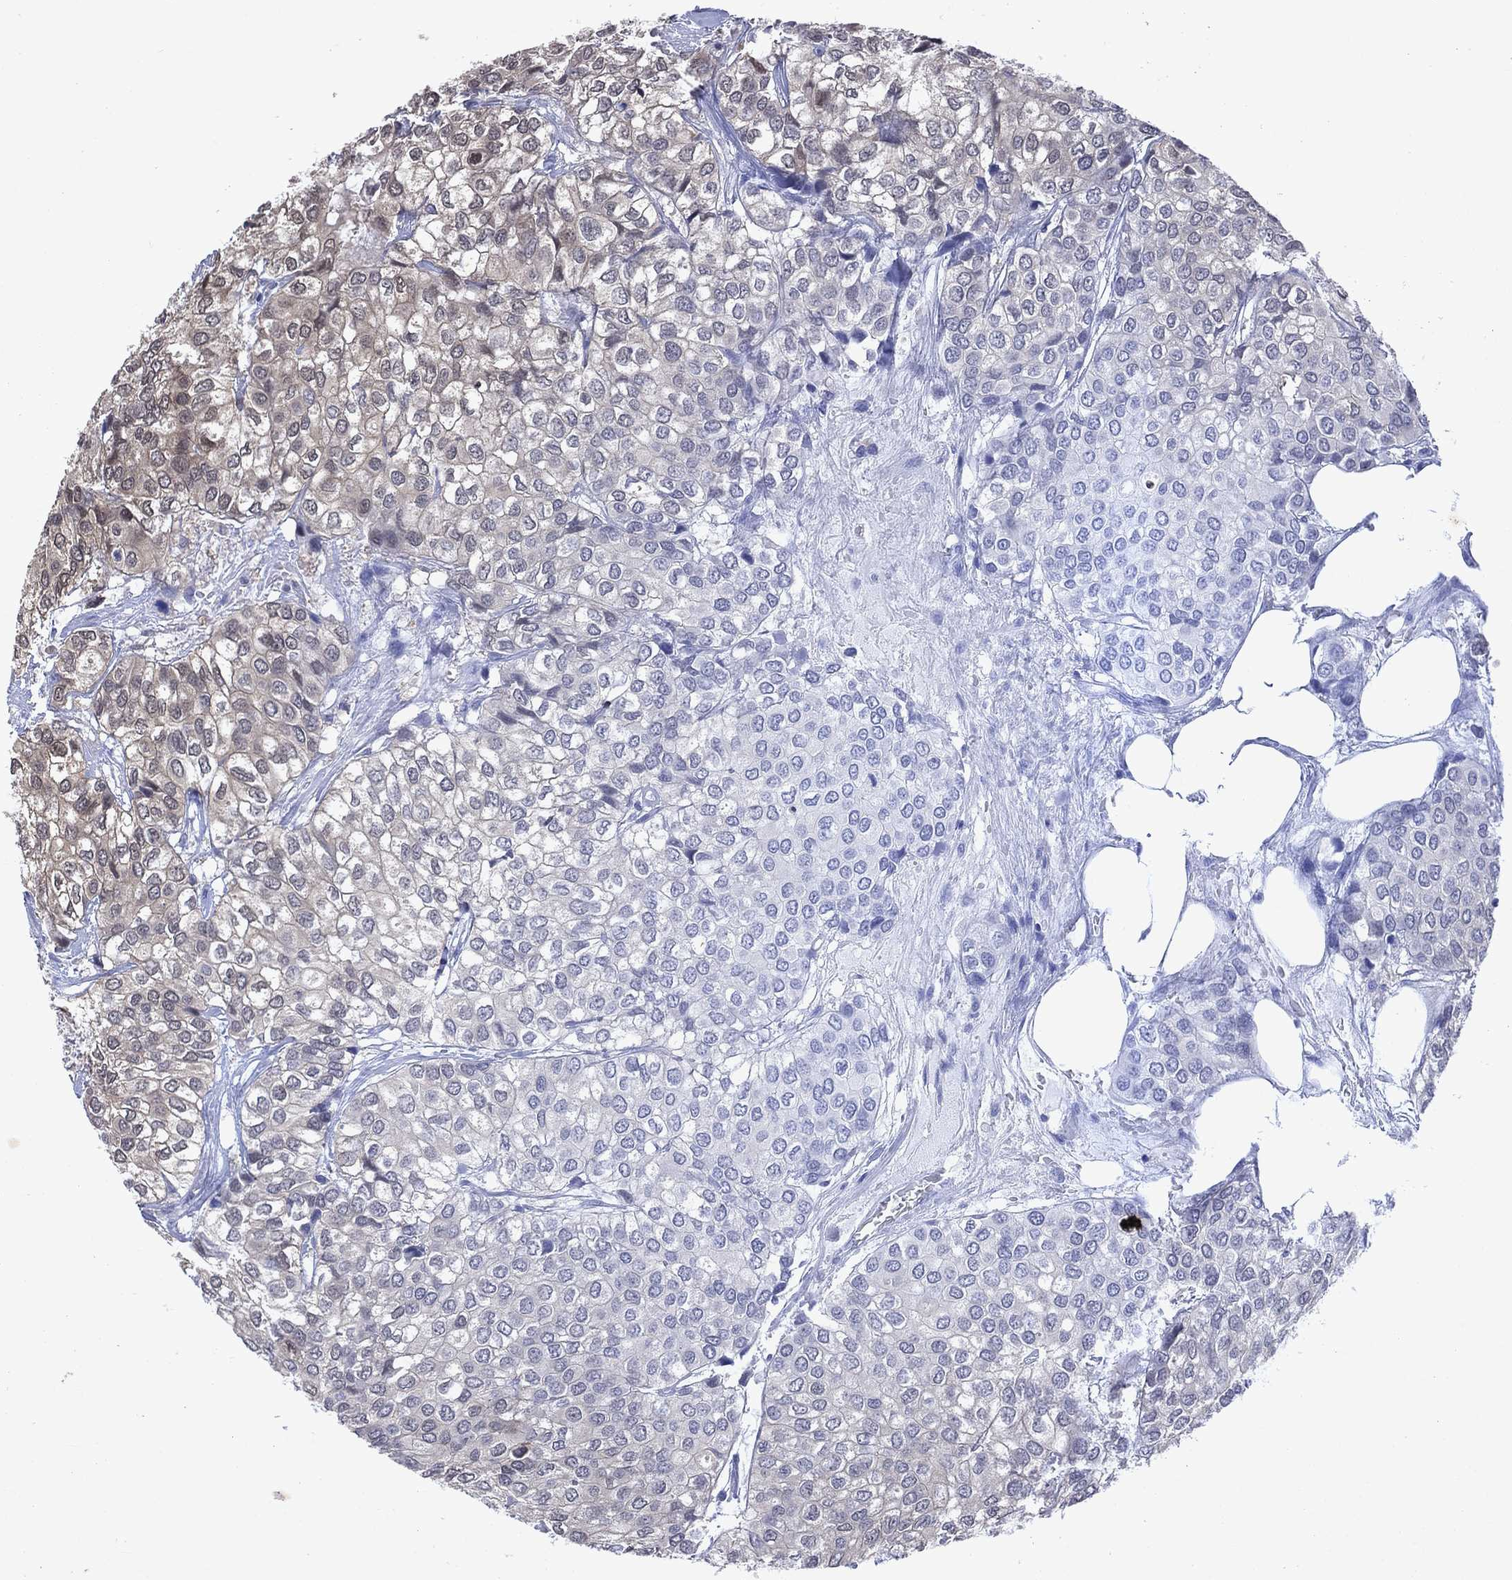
{"staining": {"intensity": "moderate", "quantity": "25%-75%", "location": "cytoplasmic/membranous"}, "tissue": "urothelial cancer", "cell_type": "Tumor cells", "image_type": "cancer", "snomed": [{"axis": "morphology", "description": "Urothelial carcinoma, High grade"}, {"axis": "topography", "description": "Urinary bladder"}], "caption": "This micrograph demonstrates IHC staining of human urothelial carcinoma (high-grade), with medium moderate cytoplasmic/membranous positivity in about 25%-75% of tumor cells.", "gene": "MTAP", "patient": {"sex": "male", "age": 73}}